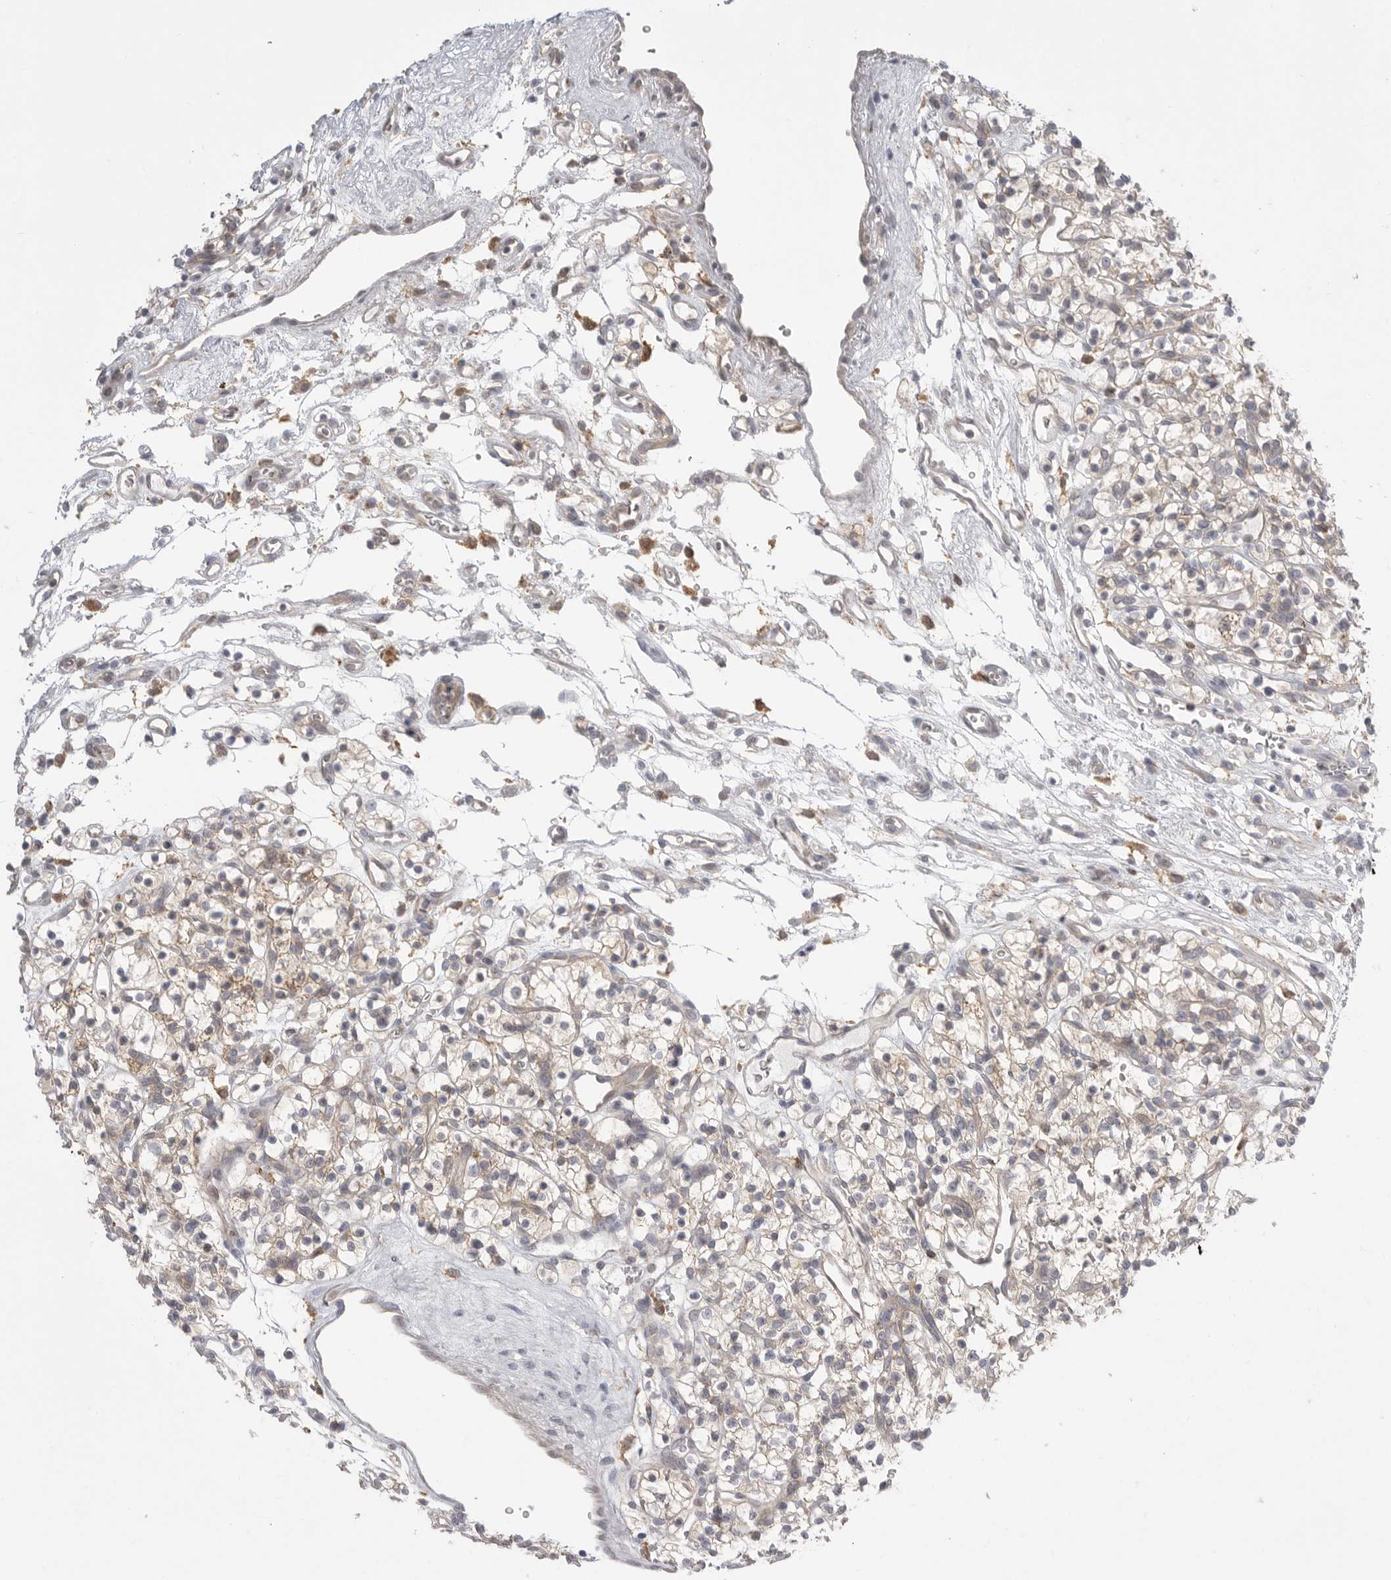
{"staining": {"intensity": "weak", "quantity": ">75%", "location": "cytoplasmic/membranous"}, "tissue": "renal cancer", "cell_type": "Tumor cells", "image_type": "cancer", "snomed": [{"axis": "morphology", "description": "Adenocarcinoma, NOS"}, {"axis": "topography", "description": "Kidney"}], "caption": "Human adenocarcinoma (renal) stained with a brown dye reveals weak cytoplasmic/membranous positive staining in approximately >75% of tumor cells.", "gene": "KYAT3", "patient": {"sex": "female", "age": 57}}